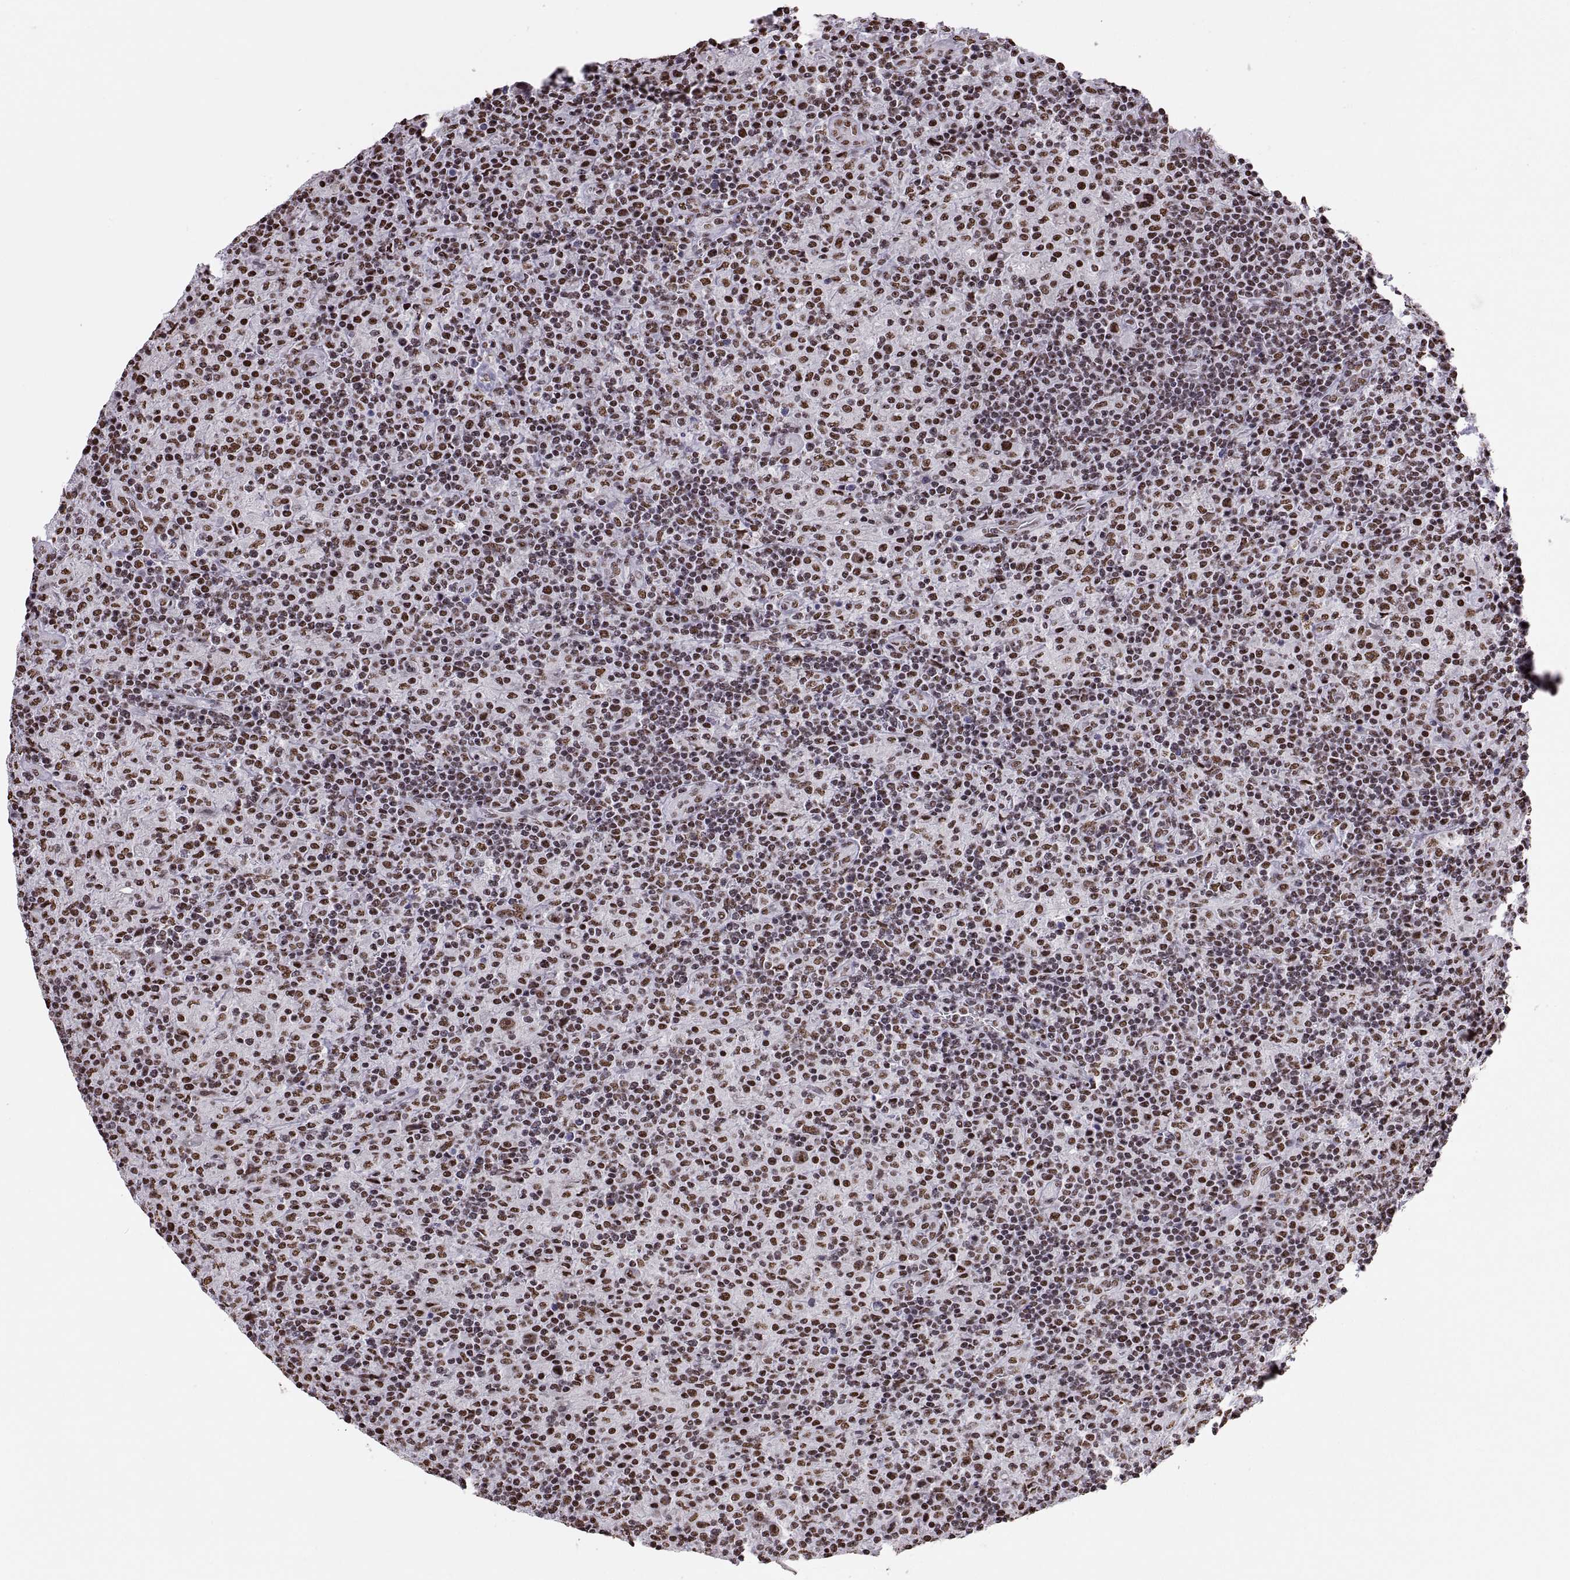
{"staining": {"intensity": "moderate", "quantity": ">75%", "location": "nuclear"}, "tissue": "lymphoma", "cell_type": "Tumor cells", "image_type": "cancer", "snomed": [{"axis": "morphology", "description": "Hodgkin's disease, NOS"}, {"axis": "topography", "description": "Lymph node"}], "caption": "DAB immunohistochemical staining of Hodgkin's disease exhibits moderate nuclear protein staining in approximately >75% of tumor cells.", "gene": "SNAI1", "patient": {"sex": "male", "age": 70}}